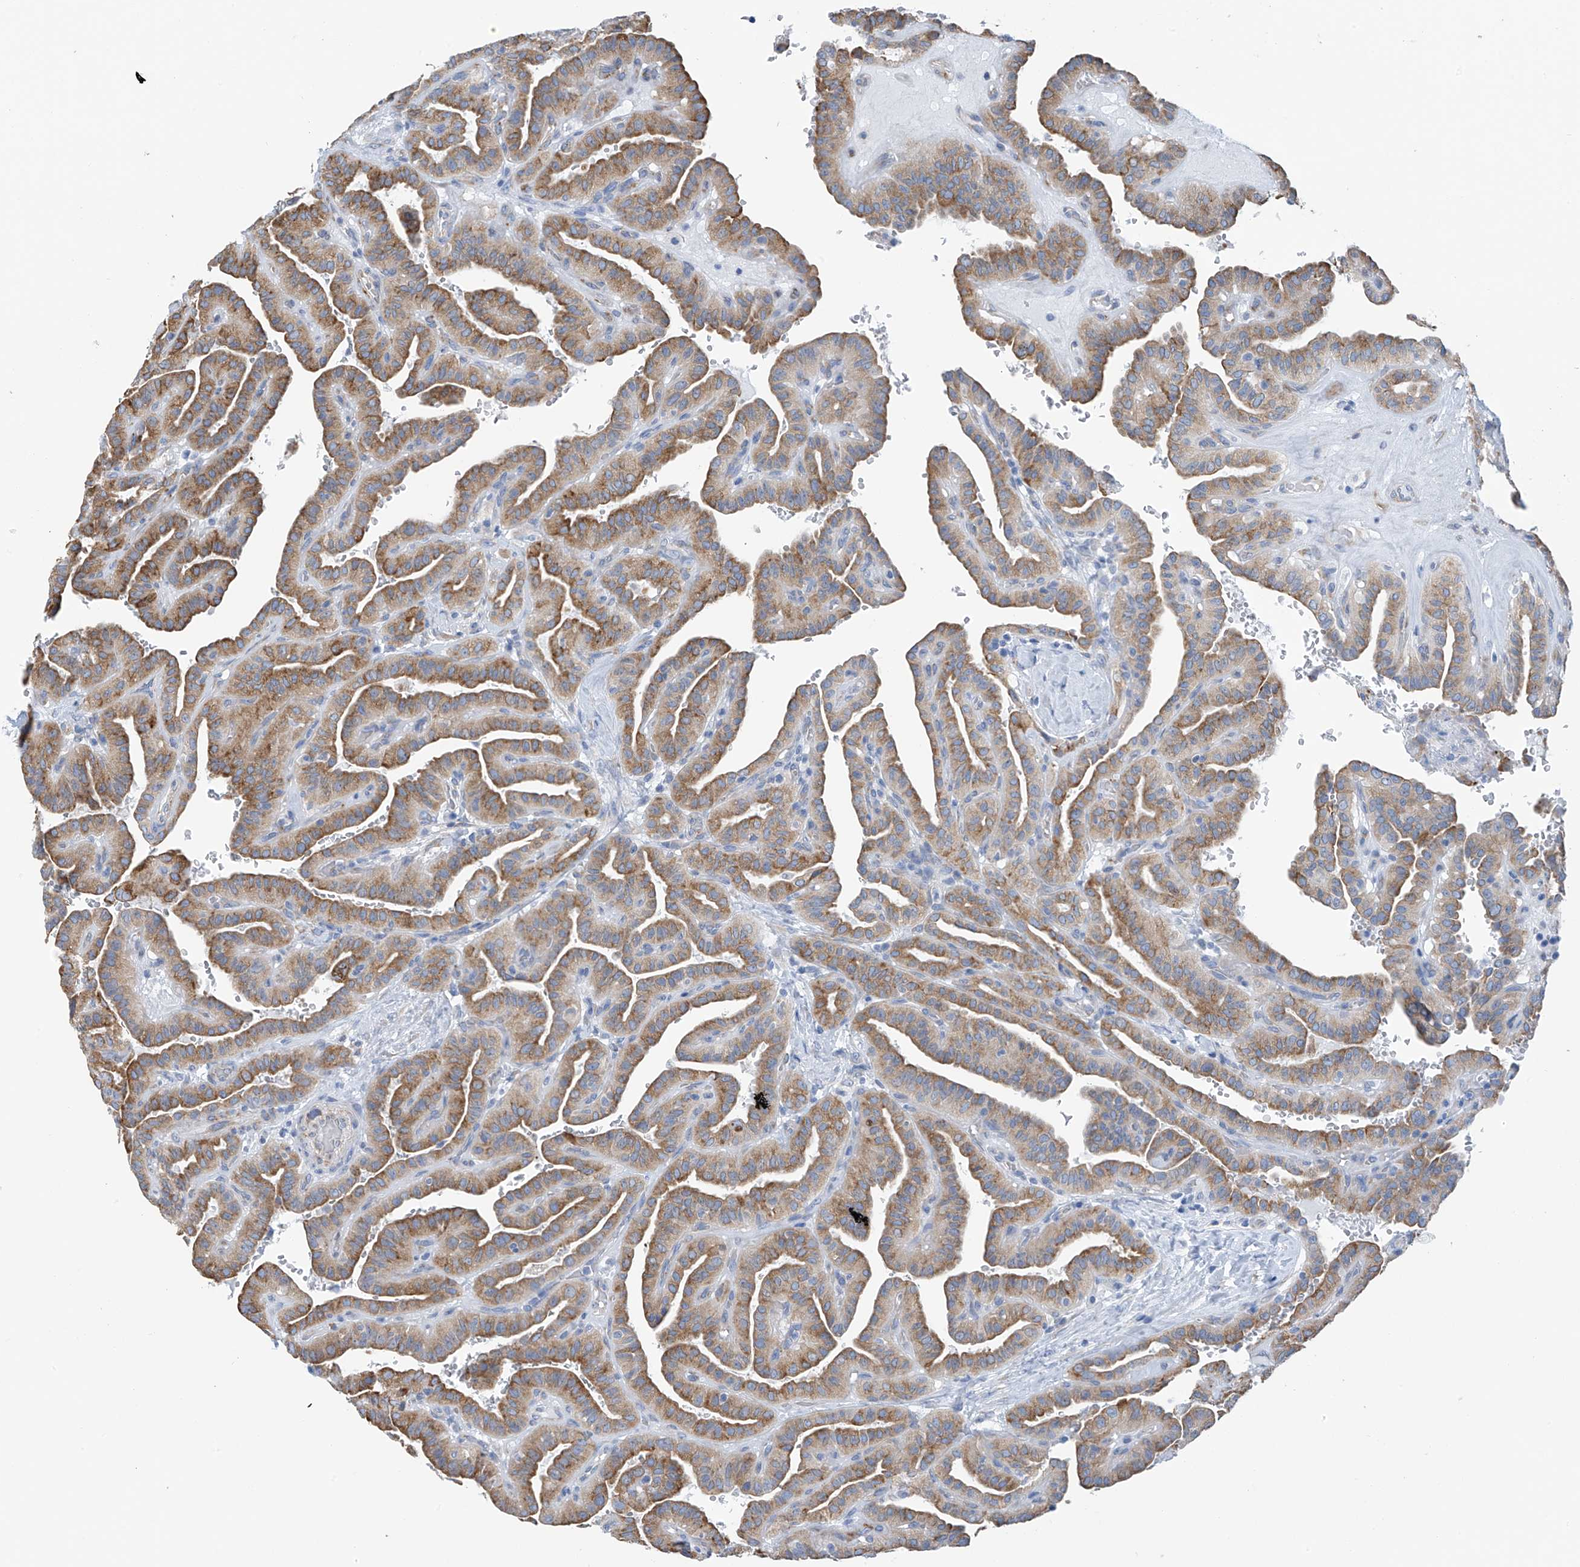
{"staining": {"intensity": "moderate", "quantity": ">75%", "location": "cytoplasmic/membranous"}, "tissue": "thyroid cancer", "cell_type": "Tumor cells", "image_type": "cancer", "snomed": [{"axis": "morphology", "description": "Papillary adenocarcinoma, NOS"}, {"axis": "topography", "description": "Thyroid gland"}], "caption": "Thyroid papillary adenocarcinoma stained for a protein reveals moderate cytoplasmic/membranous positivity in tumor cells.", "gene": "RCN2", "patient": {"sex": "male", "age": 77}}